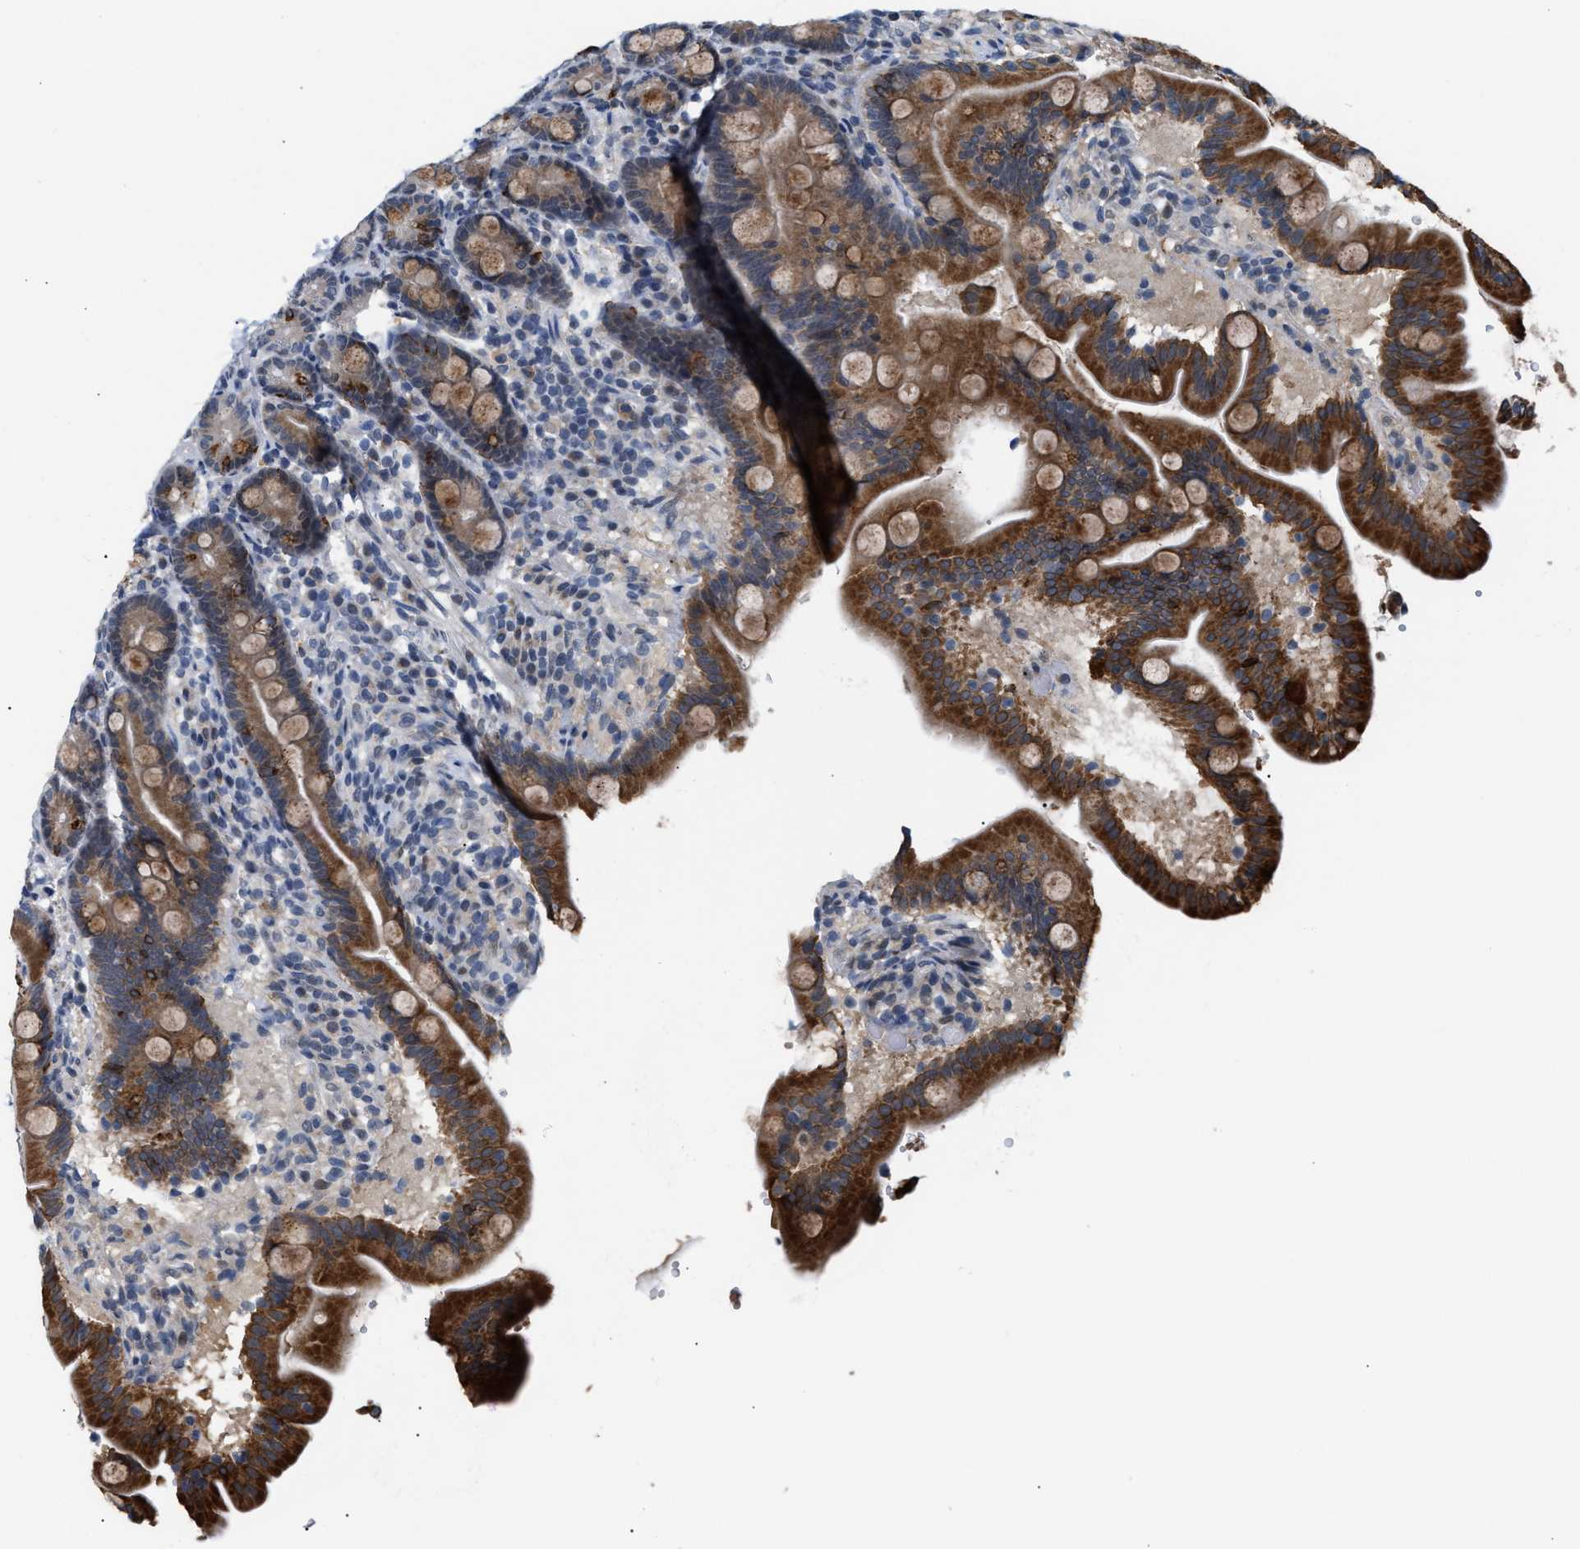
{"staining": {"intensity": "strong", "quantity": ">75%", "location": "cytoplasmic/membranous"}, "tissue": "duodenum", "cell_type": "Glandular cells", "image_type": "normal", "snomed": [{"axis": "morphology", "description": "Normal tissue, NOS"}, {"axis": "topography", "description": "Duodenum"}], "caption": "This micrograph shows IHC staining of unremarkable duodenum, with high strong cytoplasmic/membranous staining in approximately >75% of glandular cells.", "gene": "TXNRD3", "patient": {"sex": "male", "age": 54}}